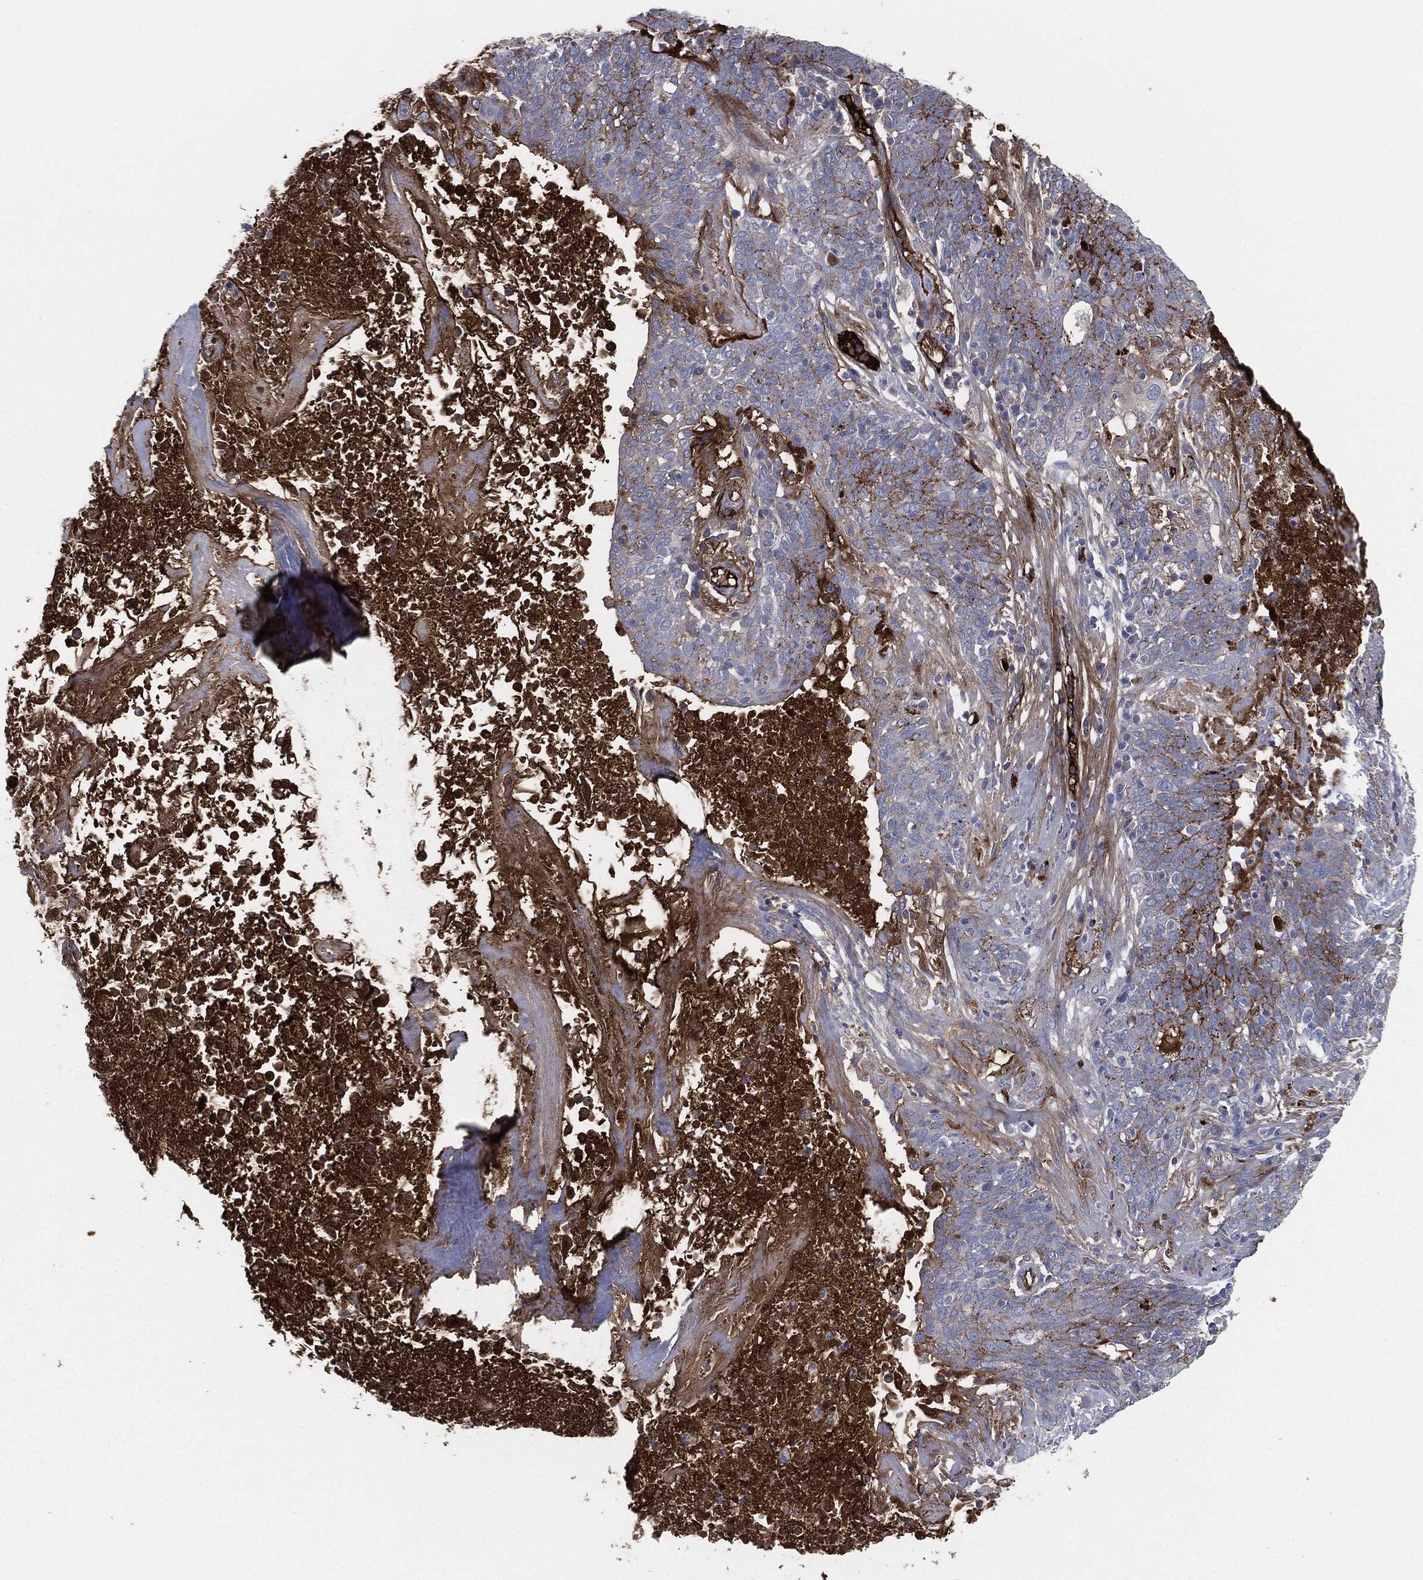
{"staining": {"intensity": "negative", "quantity": "none", "location": "none"}, "tissue": "lung cancer", "cell_type": "Tumor cells", "image_type": "cancer", "snomed": [{"axis": "morphology", "description": "Squamous cell carcinoma, NOS"}, {"axis": "topography", "description": "Lung"}], "caption": "This histopathology image is of lung squamous cell carcinoma stained with immunohistochemistry (IHC) to label a protein in brown with the nuclei are counter-stained blue. There is no staining in tumor cells.", "gene": "APOB", "patient": {"sex": "male", "age": 82}}